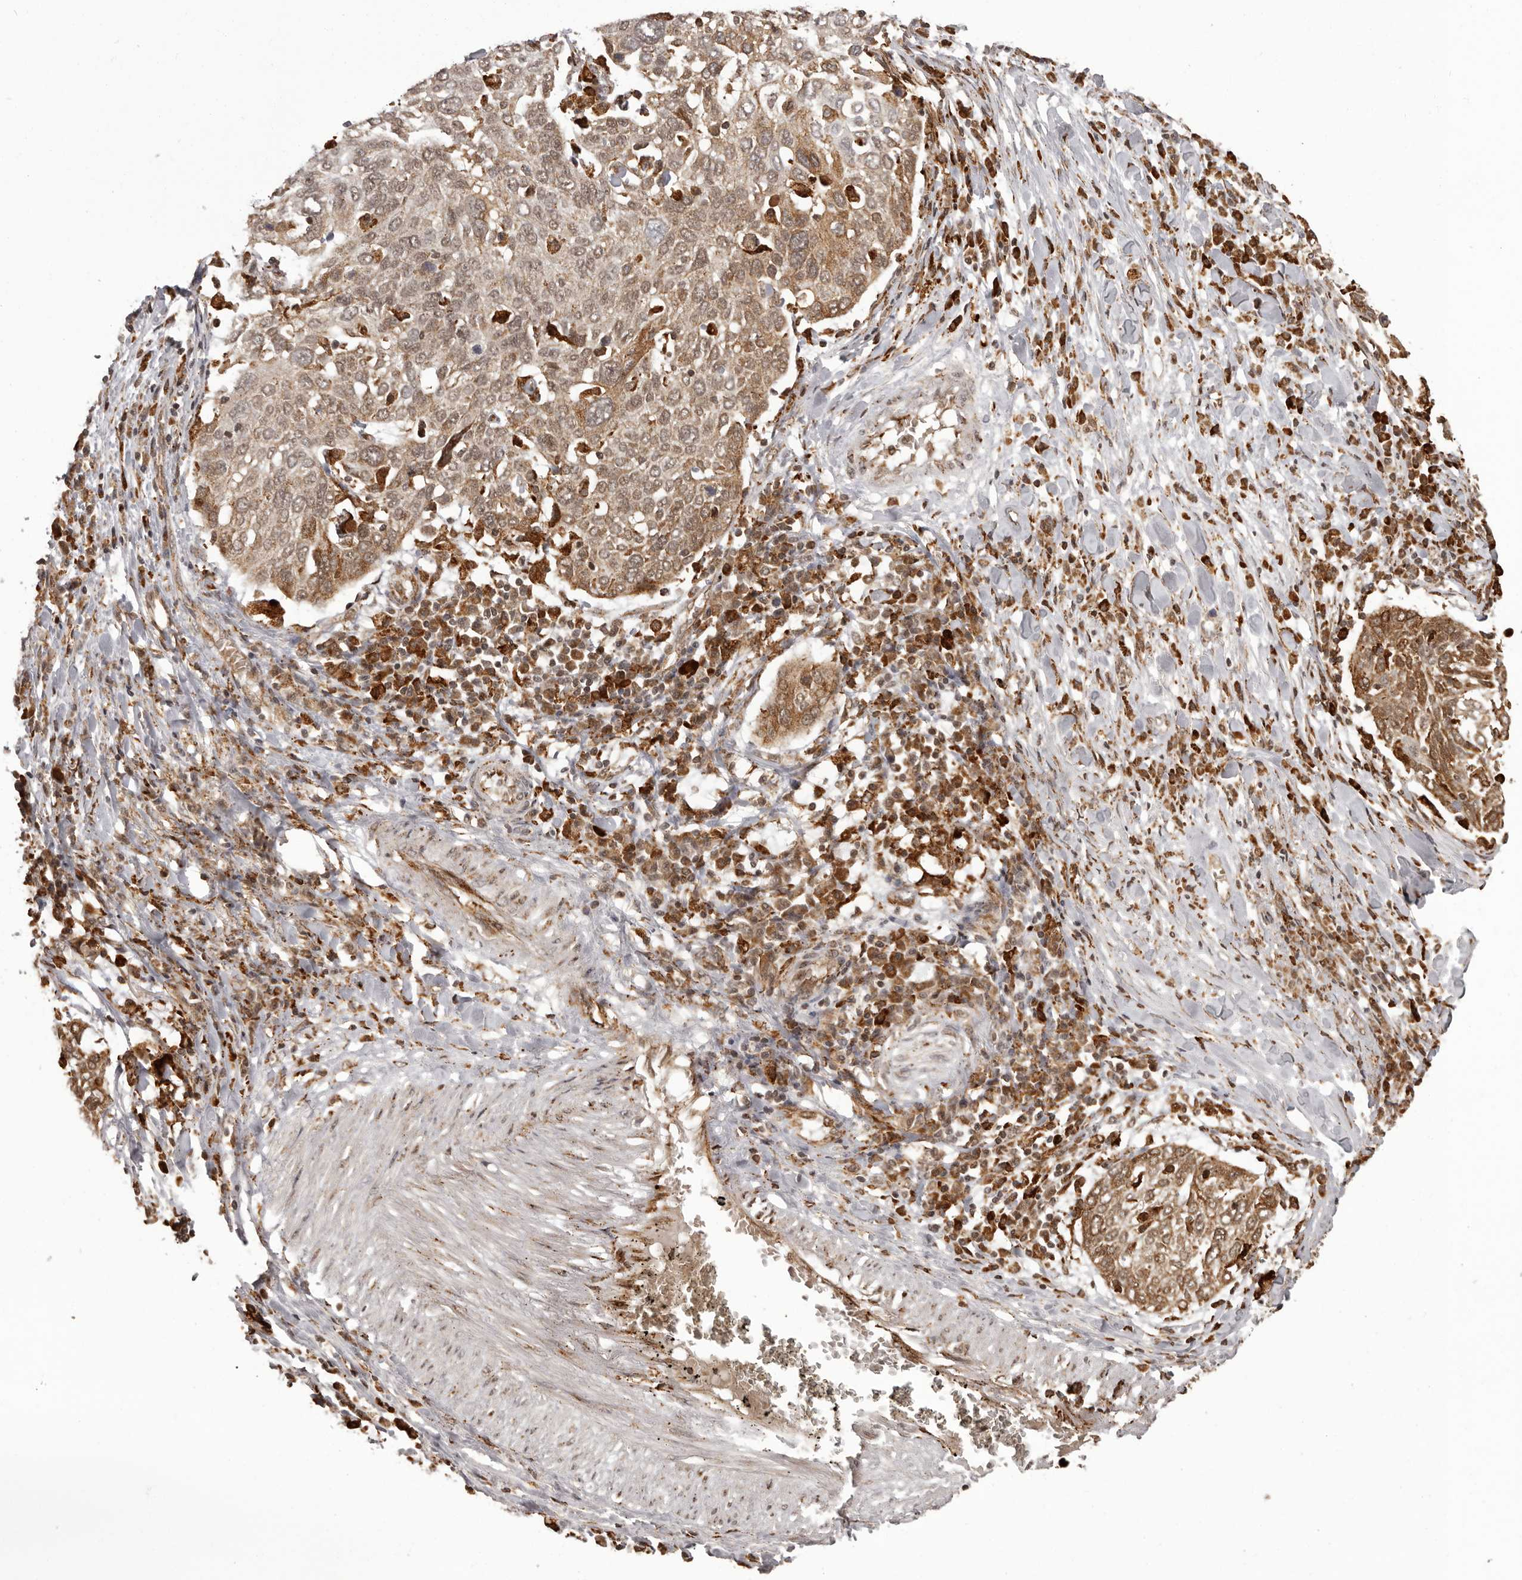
{"staining": {"intensity": "moderate", "quantity": ">75%", "location": "cytoplasmic/membranous,nuclear"}, "tissue": "lung cancer", "cell_type": "Tumor cells", "image_type": "cancer", "snomed": [{"axis": "morphology", "description": "Squamous cell carcinoma, NOS"}, {"axis": "topography", "description": "Lung"}], "caption": "There is medium levels of moderate cytoplasmic/membranous and nuclear positivity in tumor cells of lung cancer (squamous cell carcinoma), as demonstrated by immunohistochemical staining (brown color).", "gene": "IL32", "patient": {"sex": "male", "age": 65}}